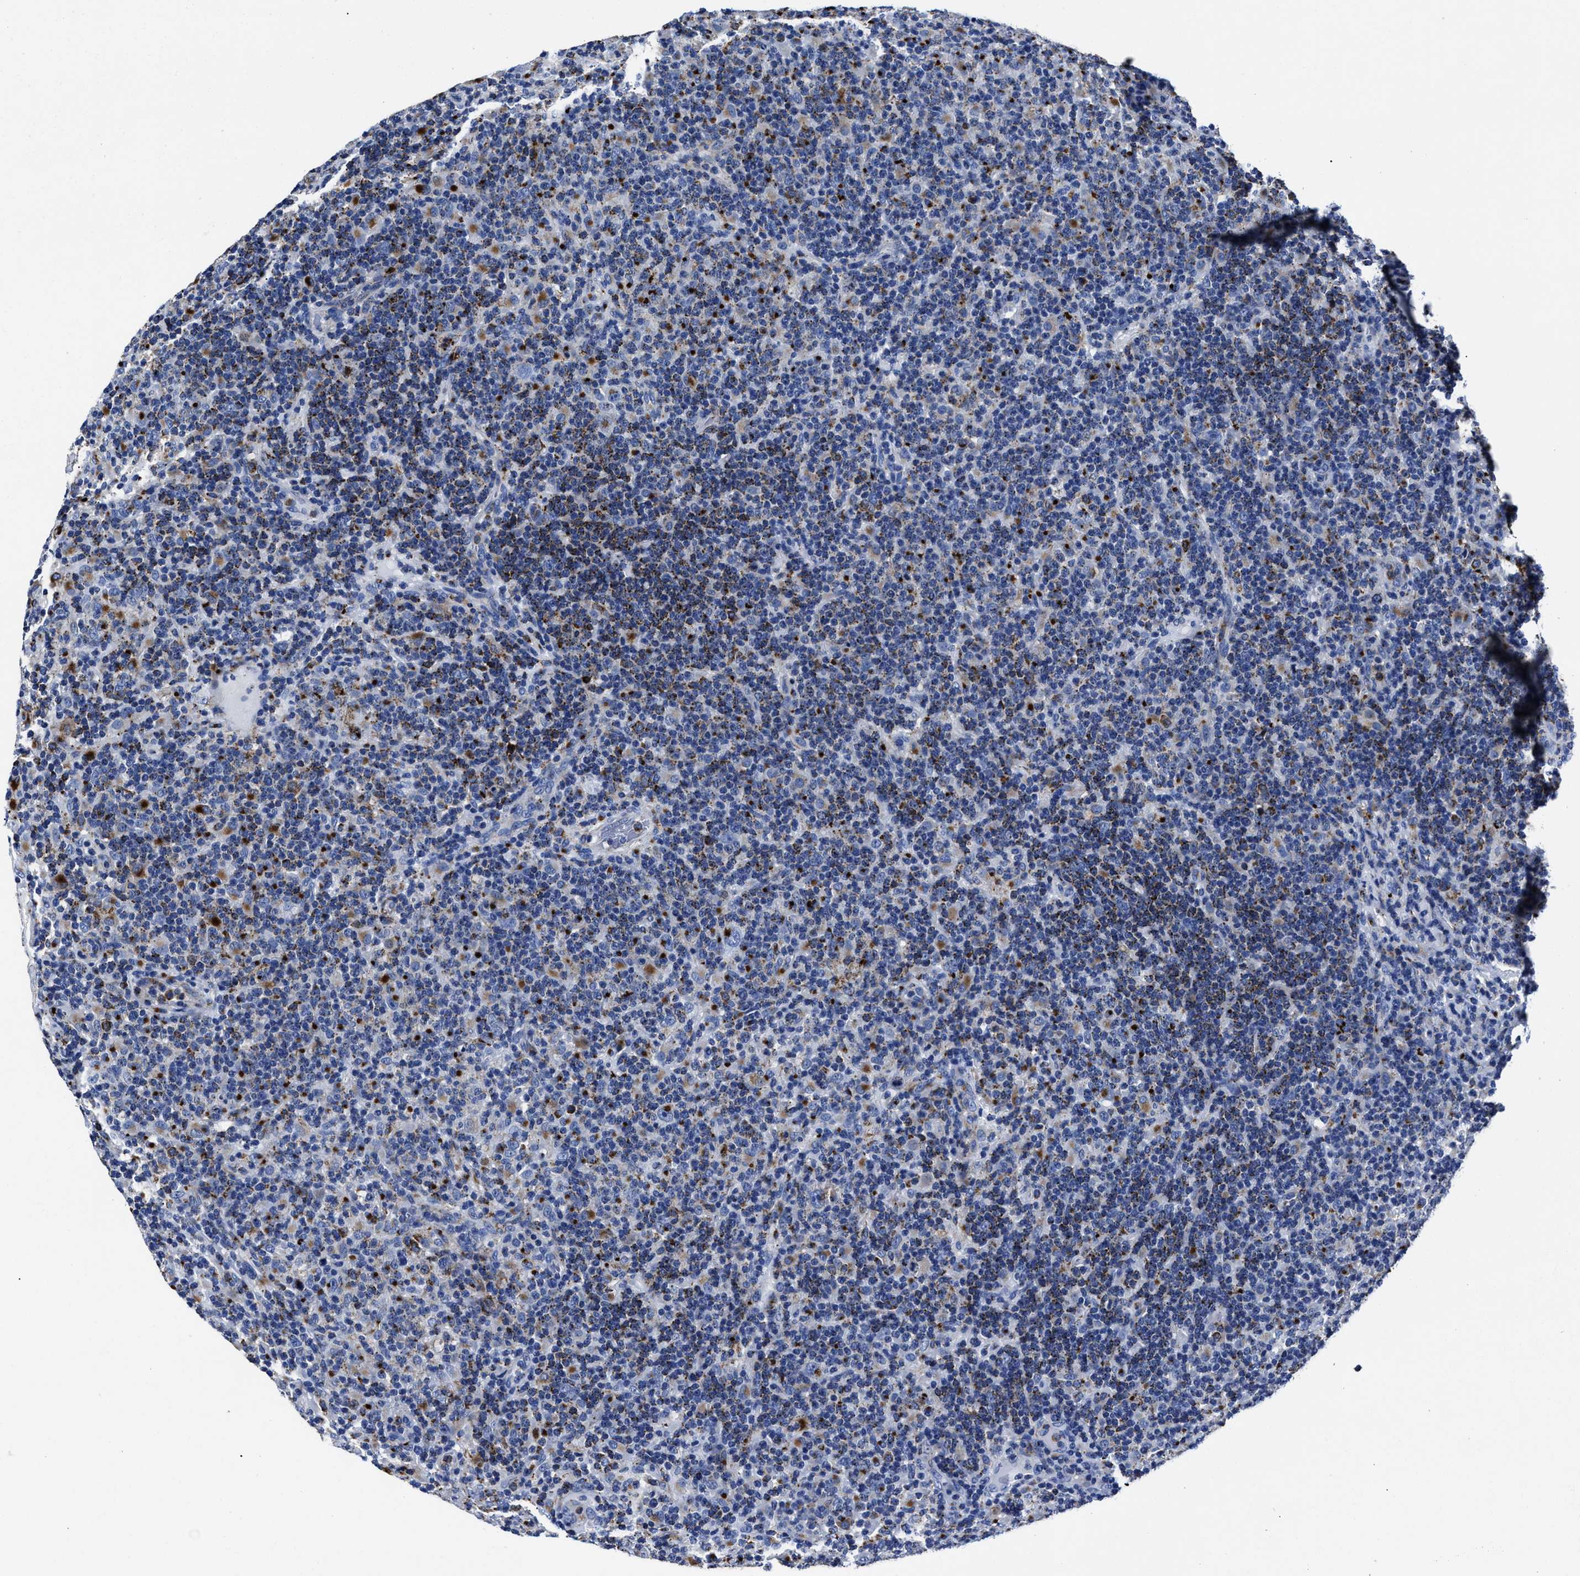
{"staining": {"intensity": "negative", "quantity": "none", "location": "none"}, "tissue": "lymphoma", "cell_type": "Tumor cells", "image_type": "cancer", "snomed": [{"axis": "morphology", "description": "Hodgkin's disease, NOS"}, {"axis": "topography", "description": "Lymph node"}], "caption": "Tumor cells are negative for brown protein staining in Hodgkin's disease. (Stains: DAB immunohistochemistry with hematoxylin counter stain, Microscopy: brightfield microscopy at high magnification).", "gene": "LAMTOR4", "patient": {"sex": "male", "age": 70}}